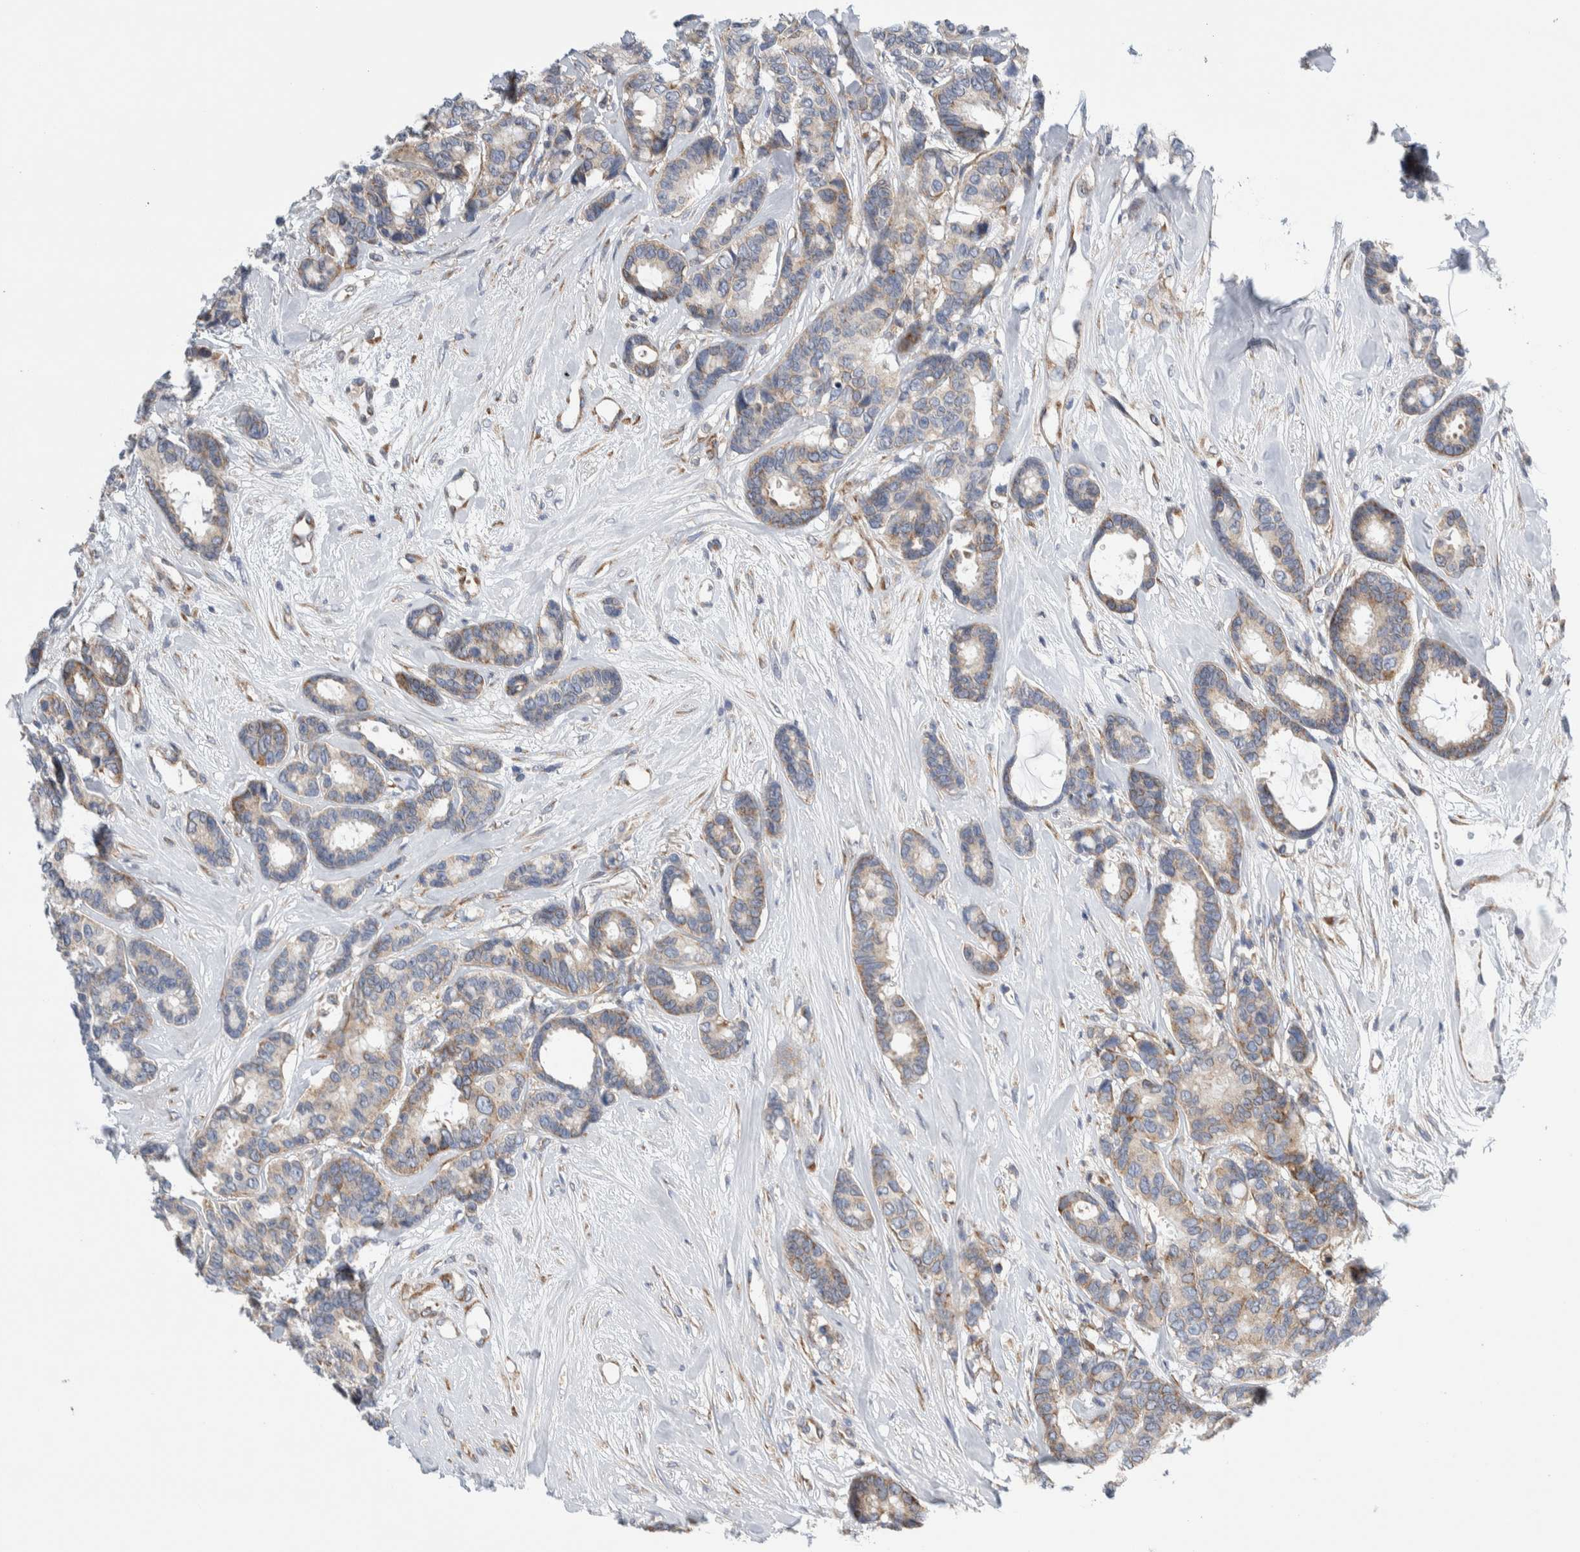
{"staining": {"intensity": "weak", "quantity": "25%-75%", "location": "cytoplasmic/membranous"}, "tissue": "breast cancer", "cell_type": "Tumor cells", "image_type": "cancer", "snomed": [{"axis": "morphology", "description": "Duct carcinoma"}, {"axis": "topography", "description": "Breast"}], "caption": "Breast cancer (intraductal carcinoma) stained for a protein demonstrates weak cytoplasmic/membranous positivity in tumor cells. The protein of interest is stained brown, and the nuclei are stained in blue (DAB (3,3'-diaminobenzidine) IHC with brightfield microscopy, high magnification).", "gene": "RACK1", "patient": {"sex": "female", "age": 87}}